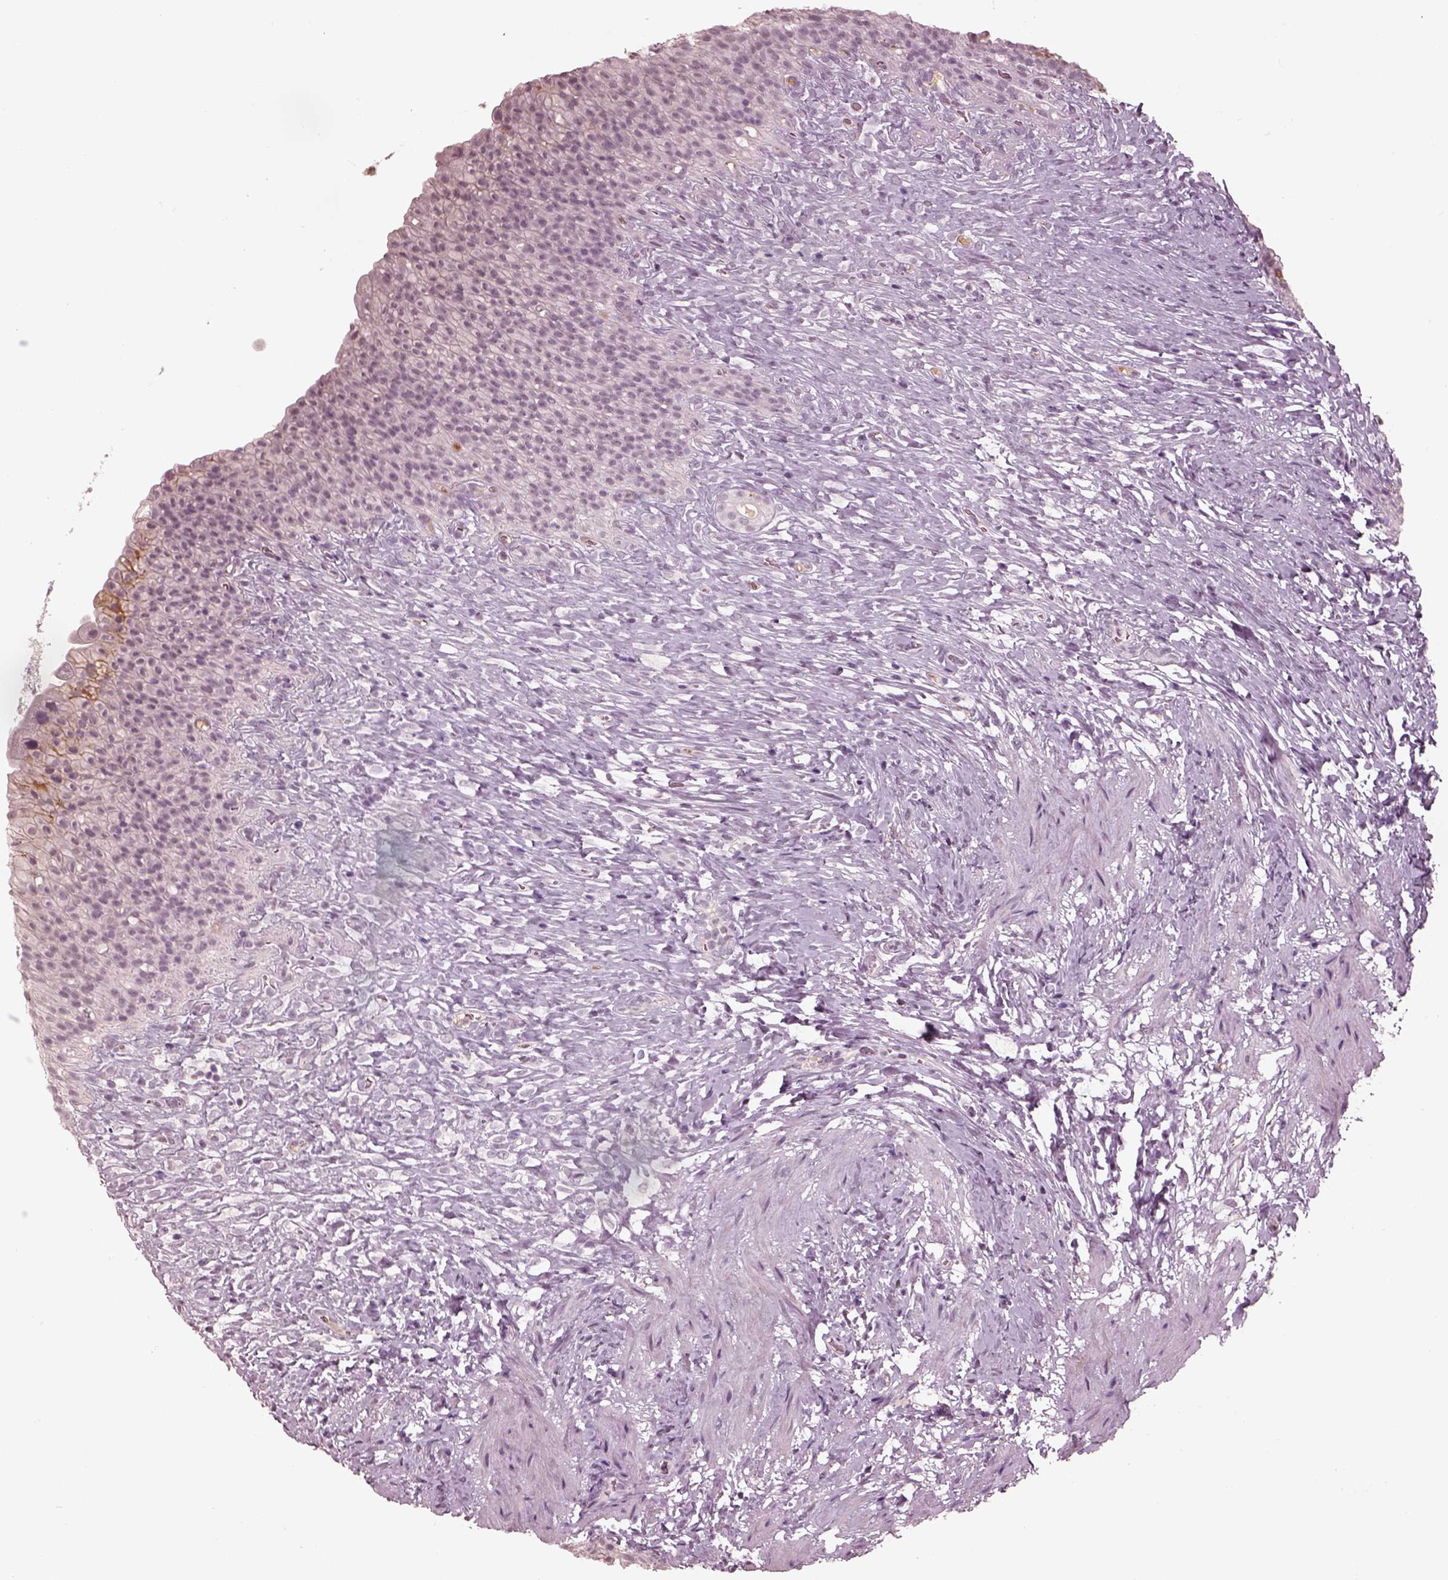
{"staining": {"intensity": "negative", "quantity": "none", "location": "none"}, "tissue": "urinary bladder", "cell_type": "Urothelial cells", "image_type": "normal", "snomed": [{"axis": "morphology", "description": "Normal tissue, NOS"}, {"axis": "topography", "description": "Urinary bladder"}, {"axis": "topography", "description": "Prostate"}], "caption": "Immunohistochemistry photomicrograph of normal urinary bladder stained for a protein (brown), which reveals no positivity in urothelial cells.", "gene": "KCNA2", "patient": {"sex": "male", "age": 76}}